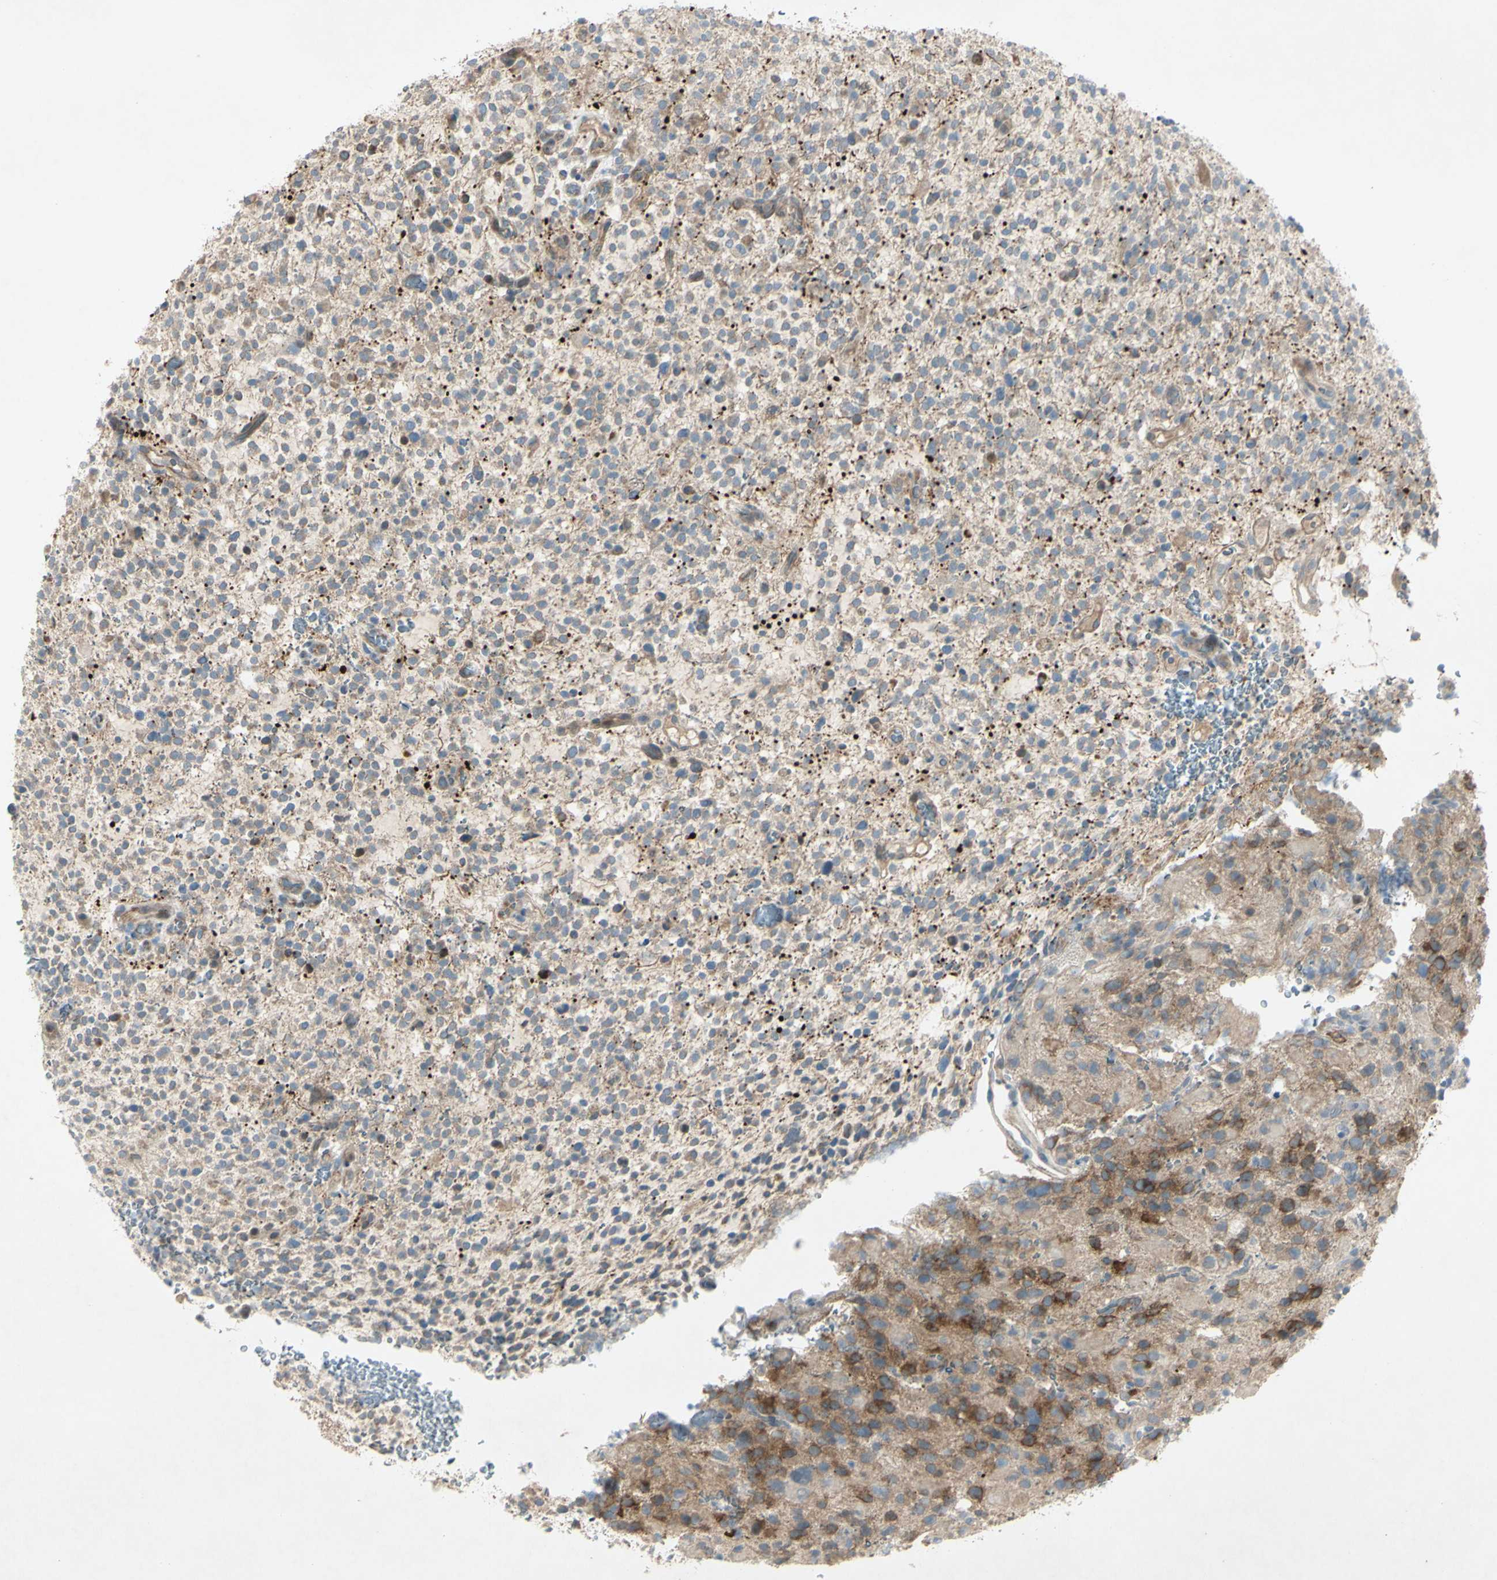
{"staining": {"intensity": "moderate", "quantity": ">75%", "location": "cytoplasmic/membranous"}, "tissue": "glioma", "cell_type": "Tumor cells", "image_type": "cancer", "snomed": [{"axis": "morphology", "description": "Glioma, malignant, High grade"}, {"axis": "topography", "description": "Brain"}], "caption": "A histopathology image of glioma stained for a protein reveals moderate cytoplasmic/membranous brown staining in tumor cells.", "gene": "C1orf159", "patient": {"sex": "male", "age": 48}}